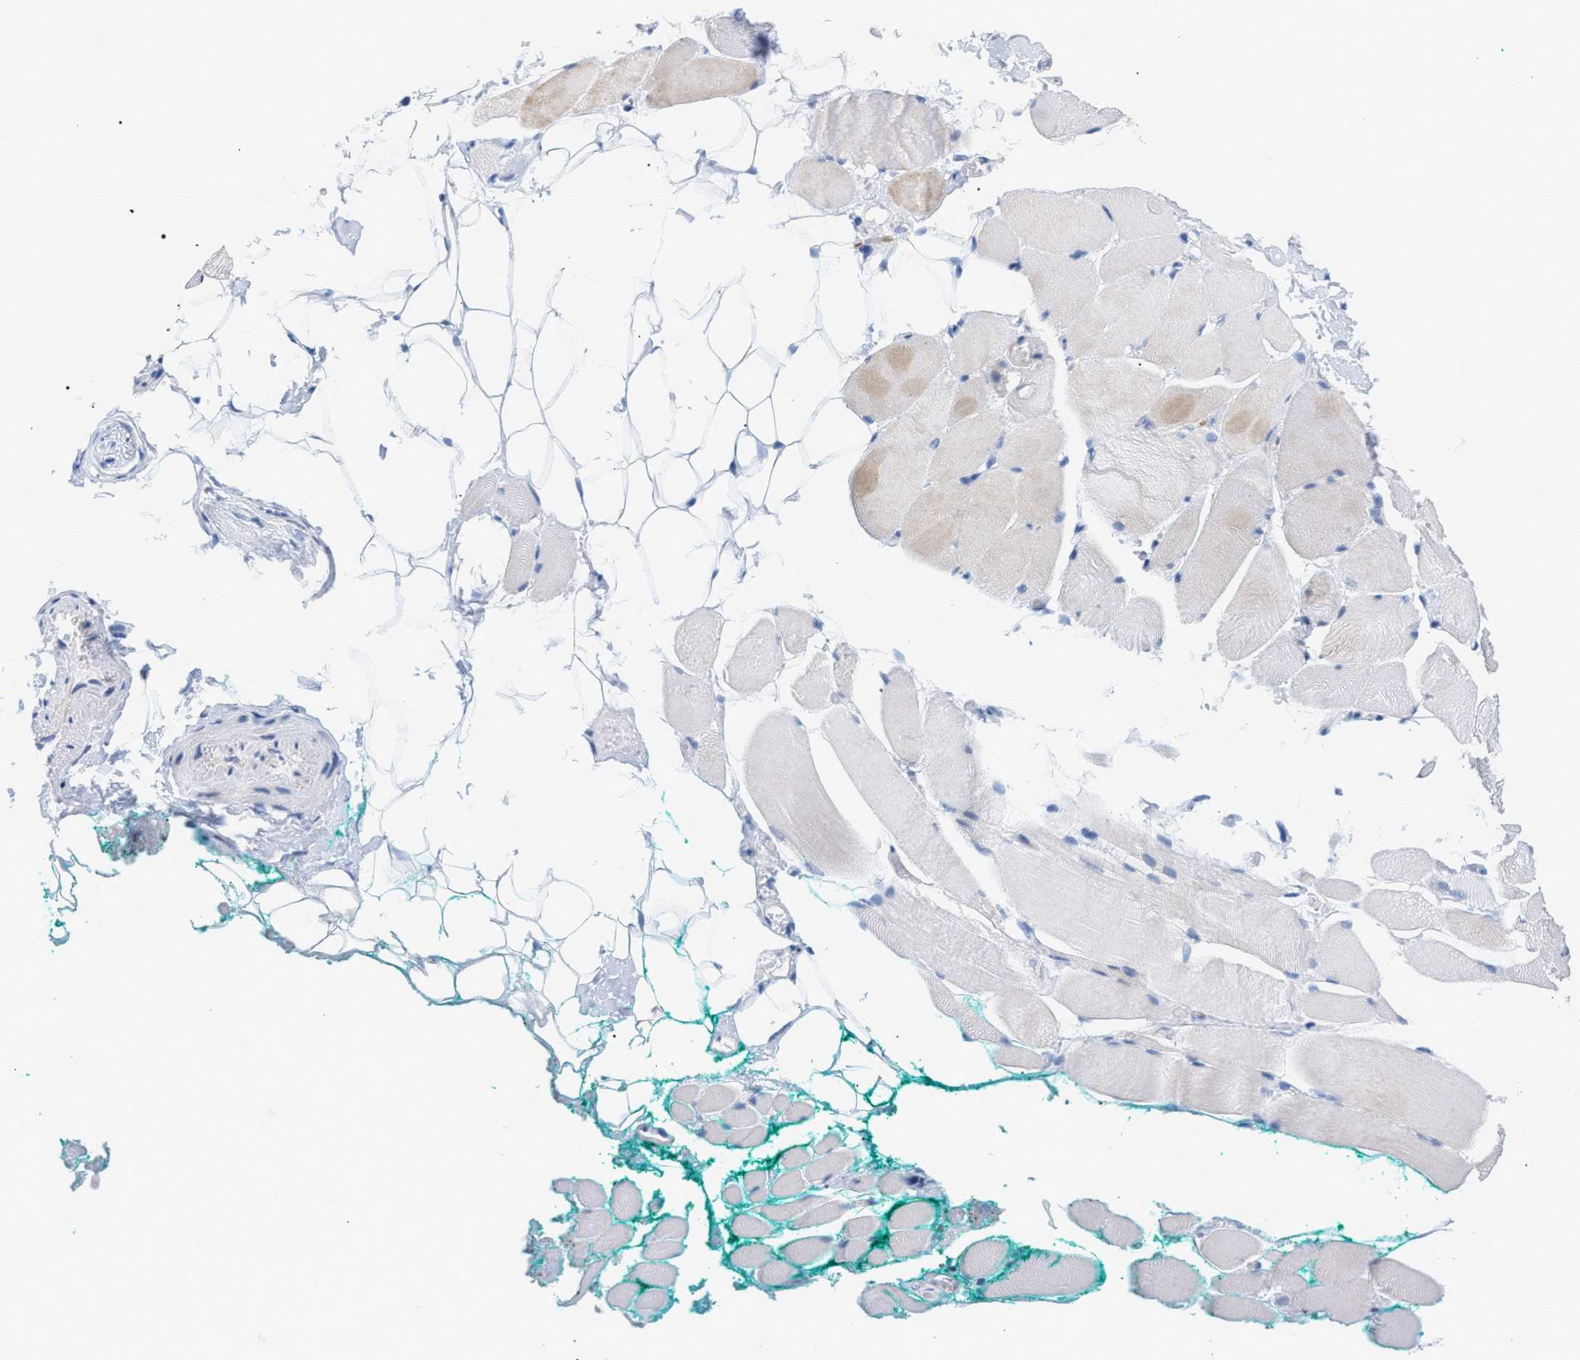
{"staining": {"intensity": "weak", "quantity": "25%-75%", "location": "cytoplasmic/membranous"}, "tissue": "skeletal muscle", "cell_type": "Myocytes", "image_type": "normal", "snomed": [{"axis": "morphology", "description": "Normal tissue, NOS"}, {"axis": "topography", "description": "Skeletal muscle"}, {"axis": "topography", "description": "Peripheral nerve tissue"}], "caption": "Immunohistochemistry (IHC) image of benign human skeletal muscle stained for a protein (brown), which shows low levels of weak cytoplasmic/membranous staining in approximately 25%-75% of myocytes.", "gene": "TACC3", "patient": {"sex": "female", "age": 84}}